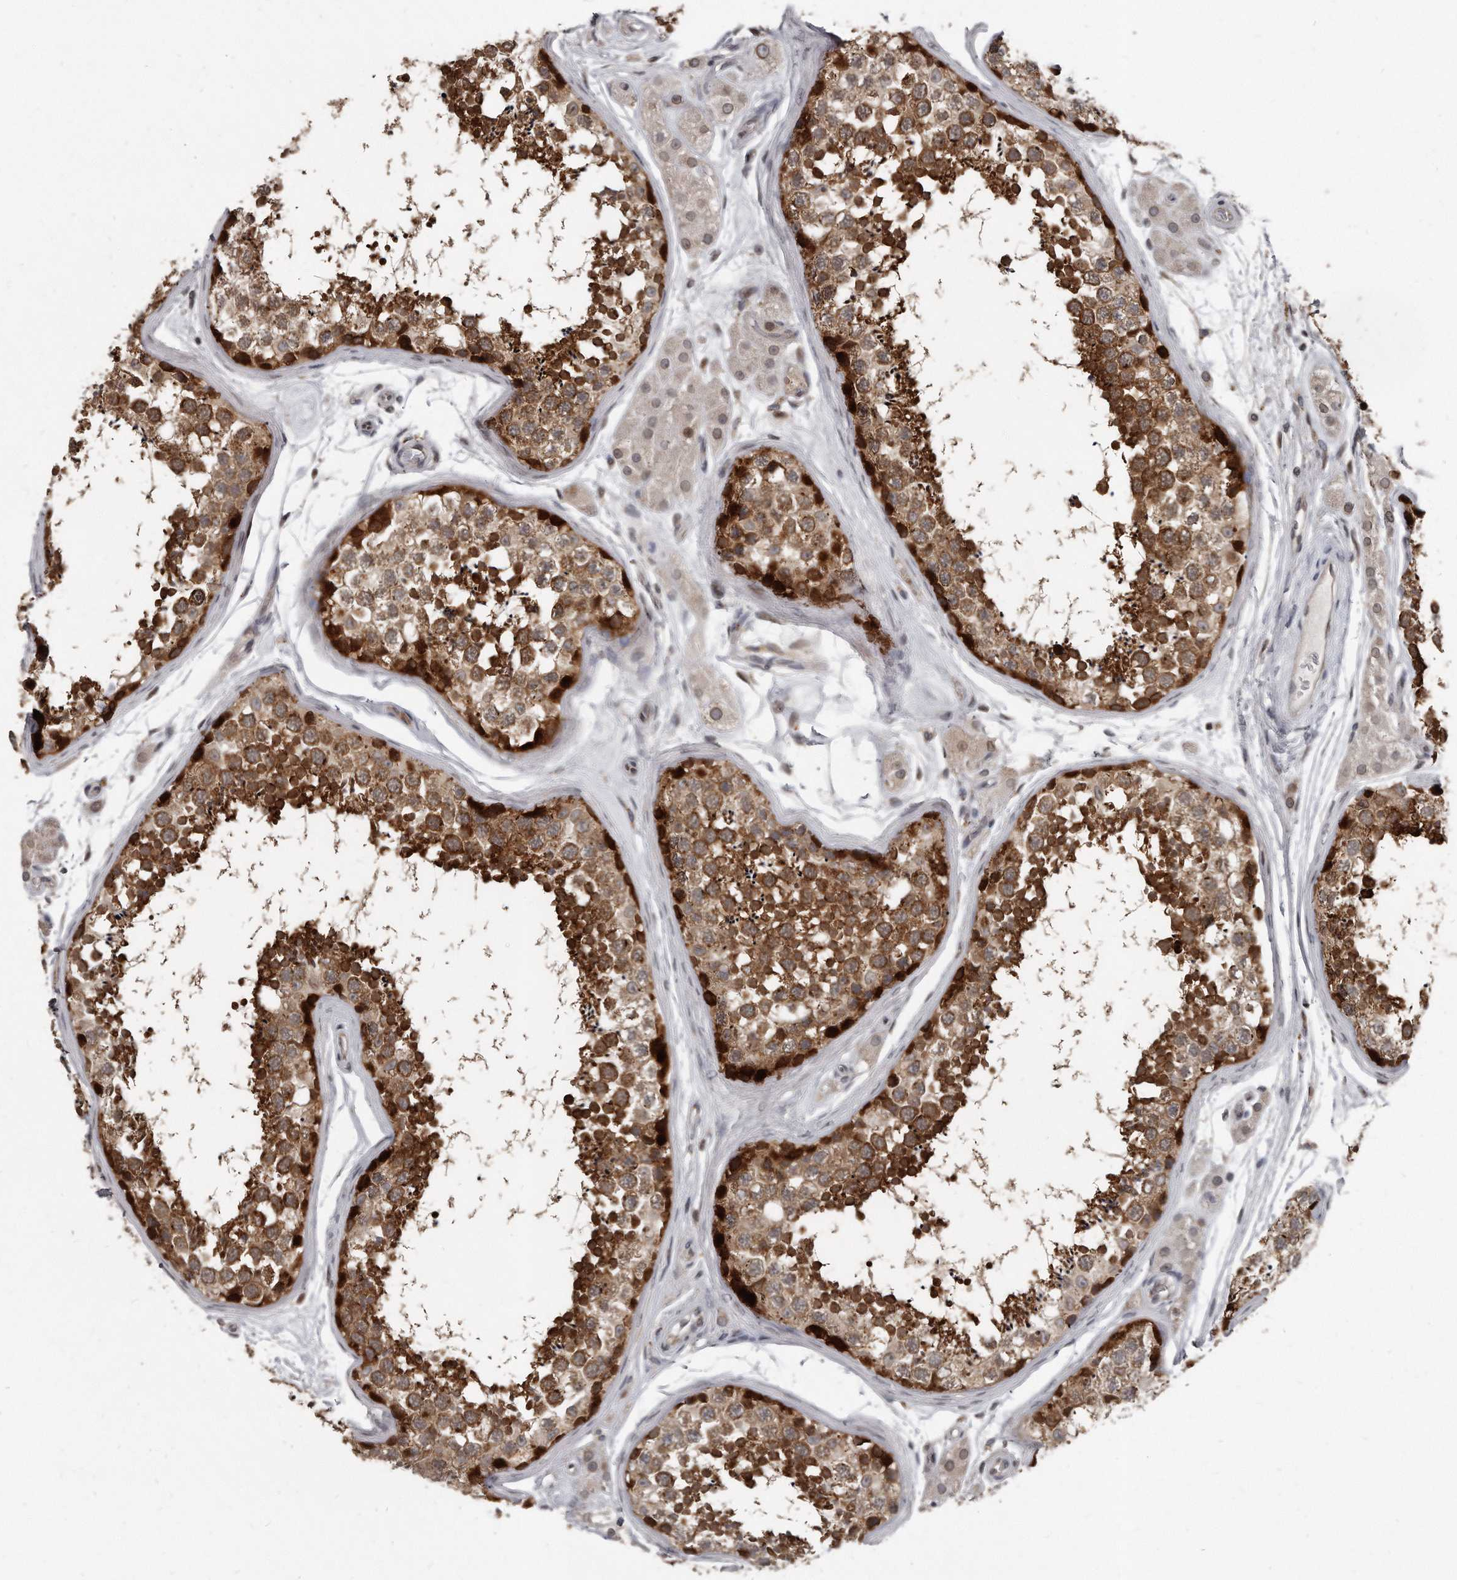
{"staining": {"intensity": "strong", "quantity": ">75%", "location": "cytoplasmic/membranous,nuclear"}, "tissue": "testis", "cell_type": "Cells in seminiferous ducts", "image_type": "normal", "snomed": [{"axis": "morphology", "description": "Normal tissue, NOS"}, {"axis": "topography", "description": "Testis"}], "caption": "Brown immunohistochemical staining in normal human testis demonstrates strong cytoplasmic/membranous,nuclear staining in approximately >75% of cells in seminiferous ducts.", "gene": "GCH1", "patient": {"sex": "male", "age": 56}}